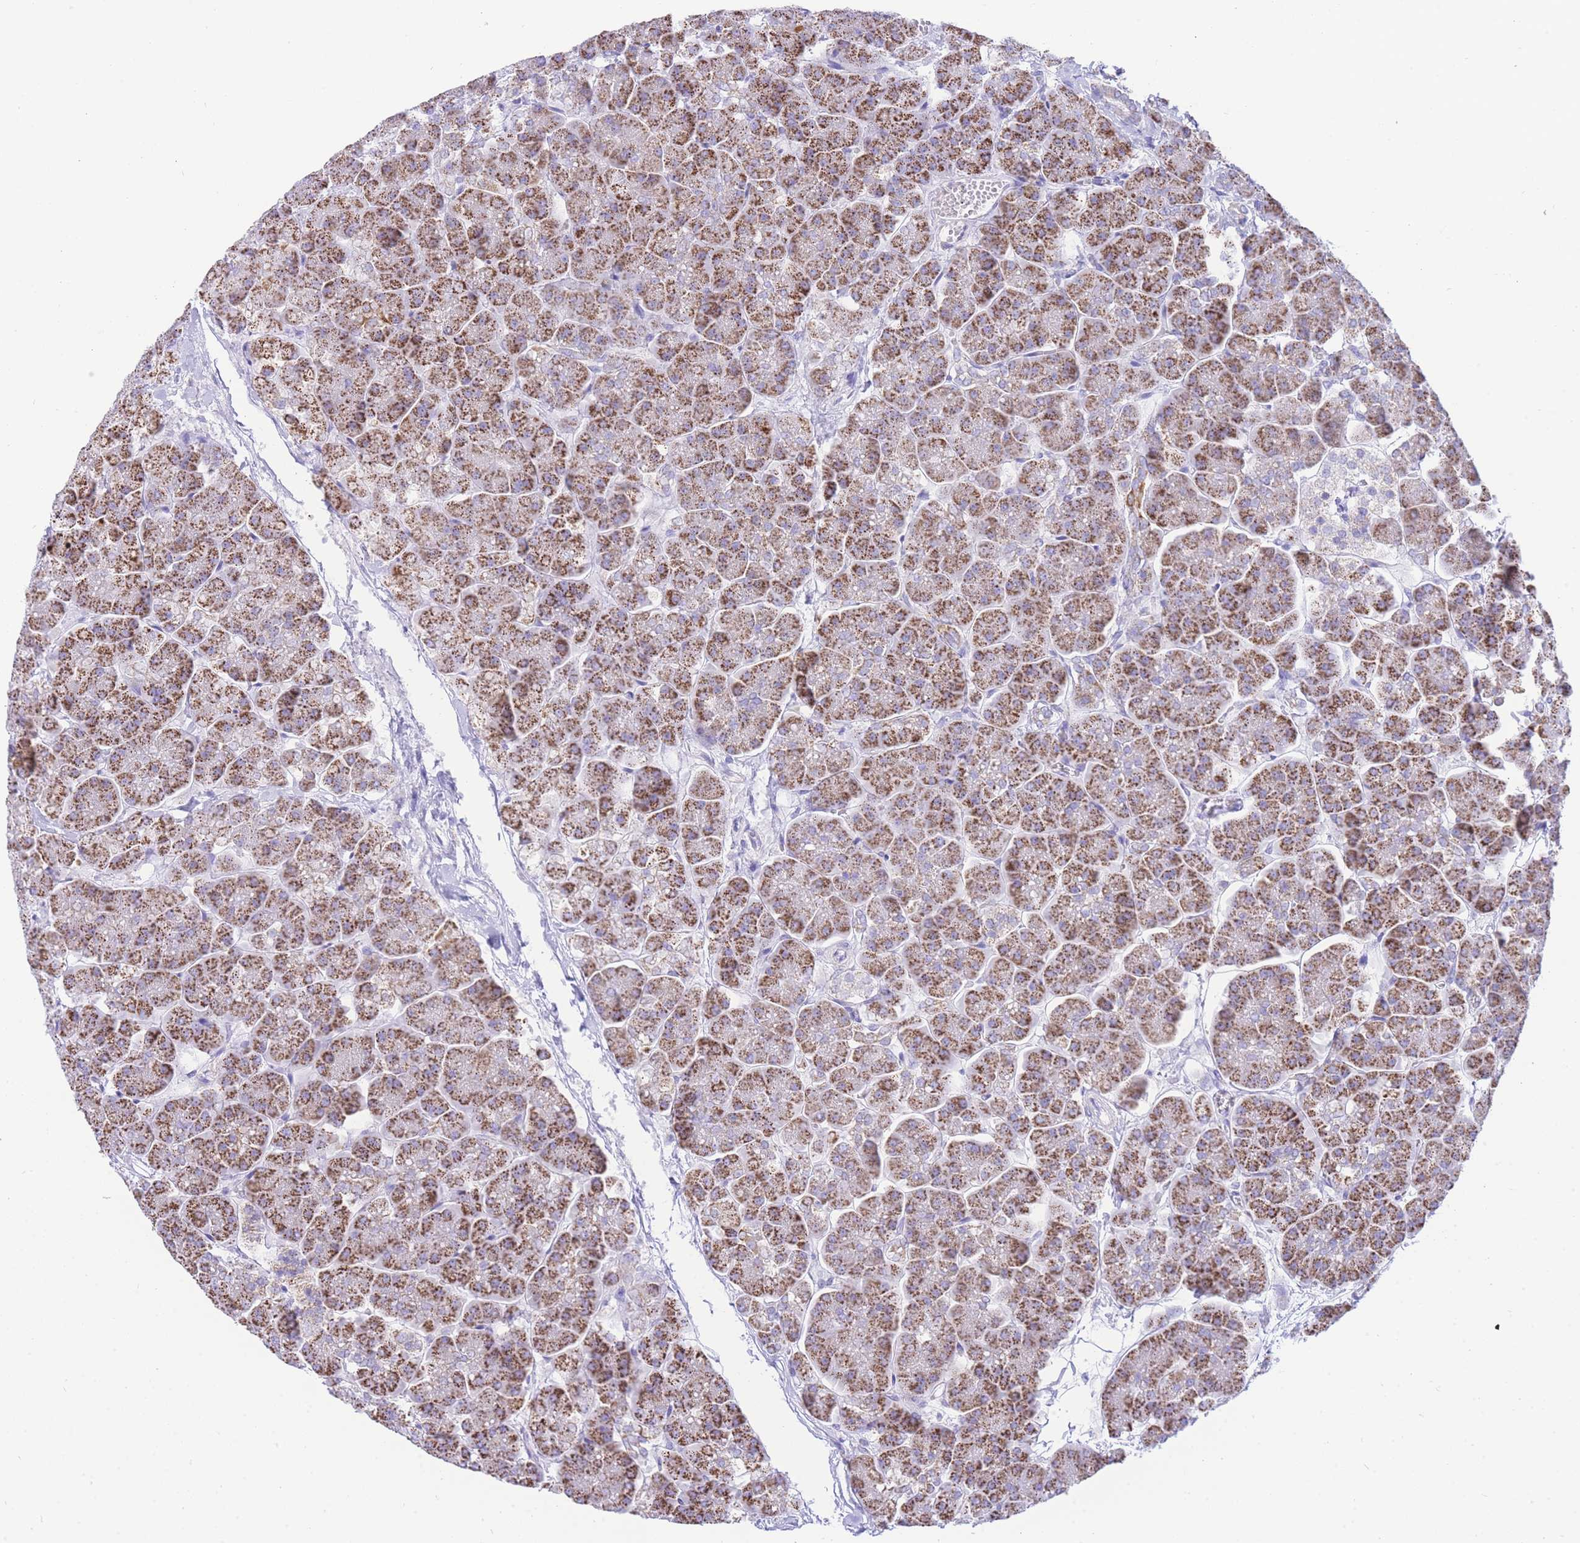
{"staining": {"intensity": "moderate", "quantity": ">75%", "location": "cytoplasmic/membranous"}, "tissue": "pancreas", "cell_type": "Exocrine glandular cells", "image_type": "normal", "snomed": [{"axis": "morphology", "description": "Normal tissue, NOS"}, {"axis": "topography", "description": "Pancreas"}, {"axis": "topography", "description": "Peripheral nerve tissue"}], "caption": "The photomicrograph demonstrates immunohistochemical staining of unremarkable pancreas. There is moderate cytoplasmic/membranous expression is present in approximately >75% of exocrine glandular cells. (Brightfield microscopy of DAB IHC at high magnification).", "gene": "ACSM4", "patient": {"sex": "male", "age": 54}}